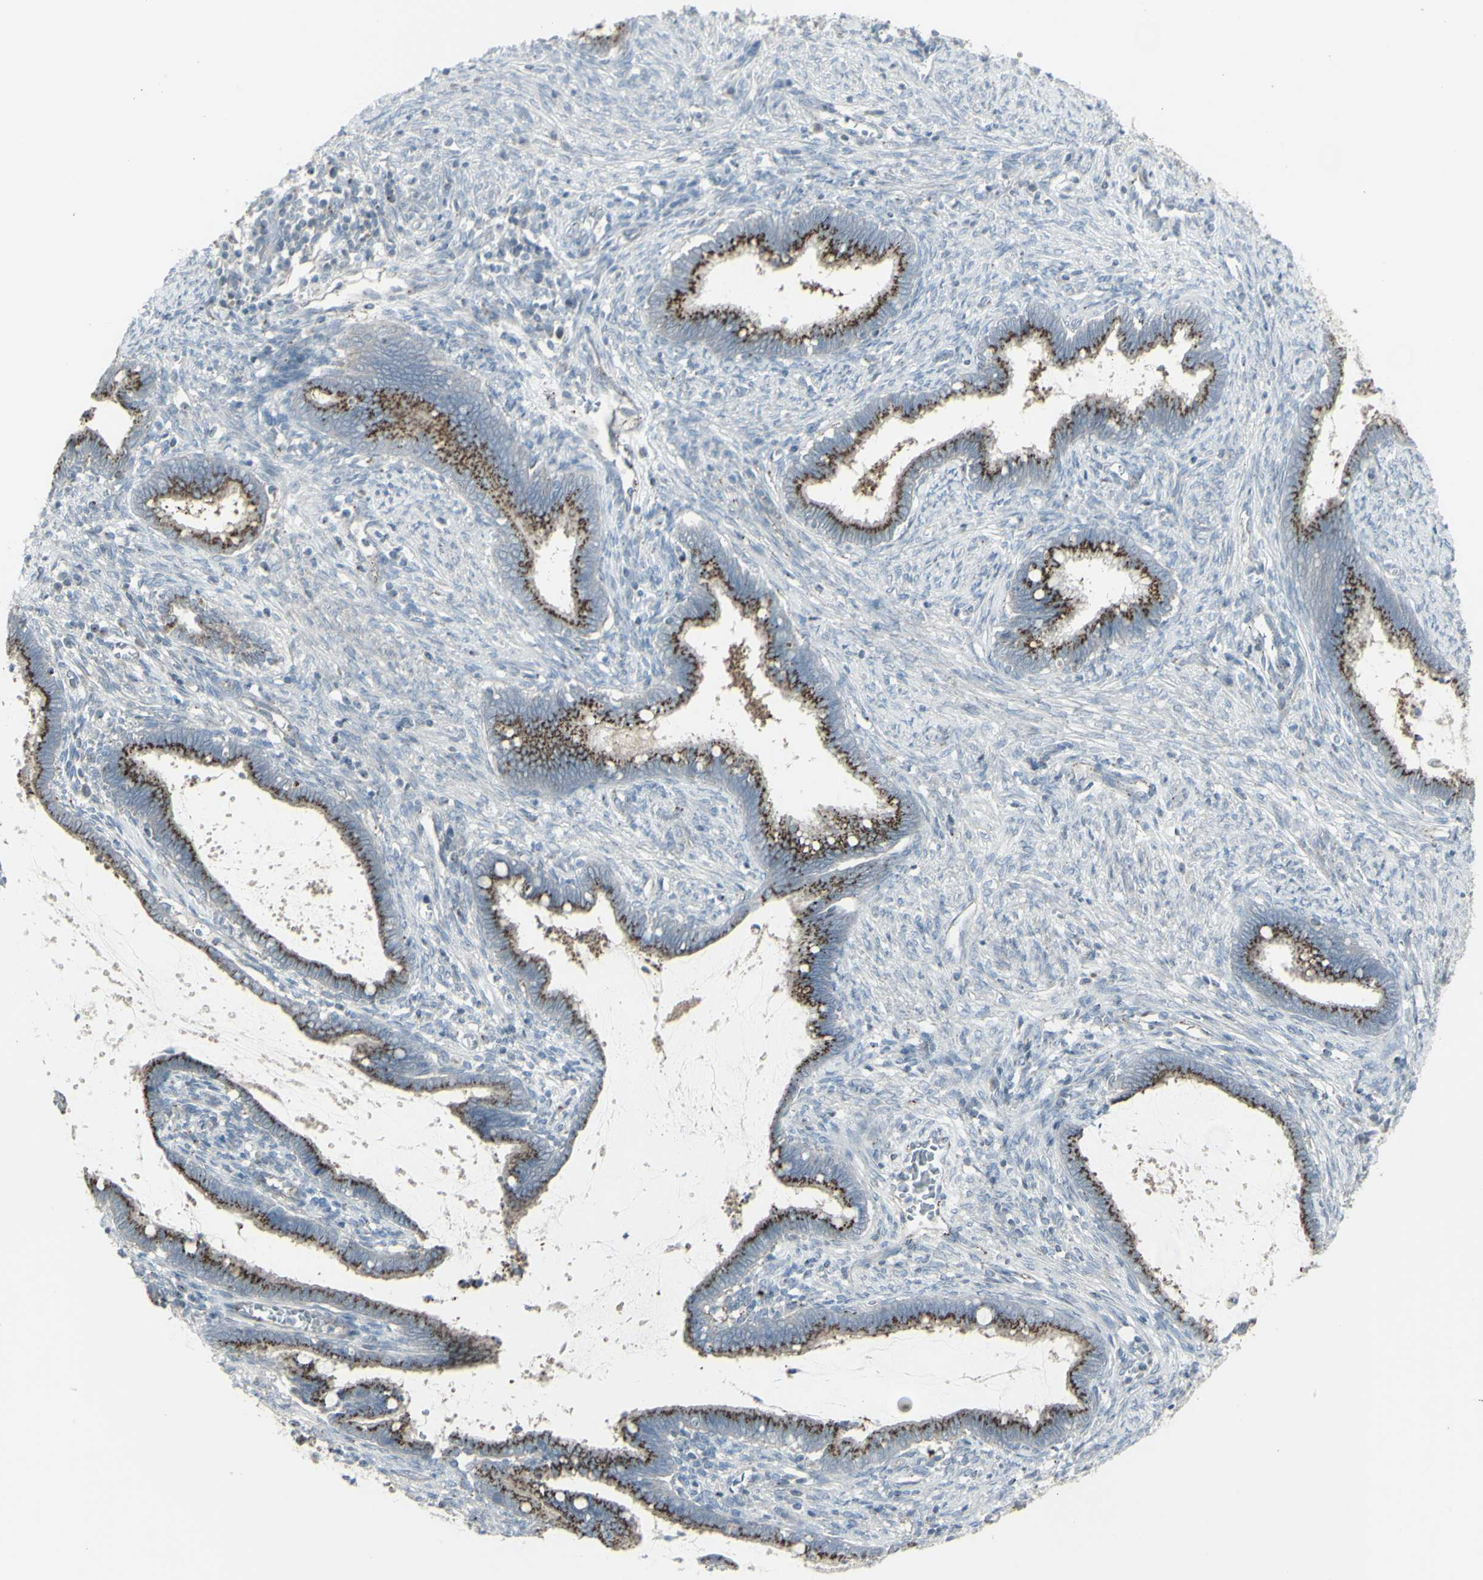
{"staining": {"intensity": "strong", "quantity": "25%-75%", "location": "cytoplasmic/membranous"}, "tissue": "cervical cancer", "cell_type": "Tumor cells", "image_type": "cancer", "snomed": [{"axis": "morphology", "description": "Adenocarcinoma, NOS"}, {"axis": "topography", "description": "Cervix"}], "caption": "Protein expression by immunohistochemistry (IHC) displays strong cytoplasmic/membranous positivity in approximately 25%-75% of tumor cells in cervical adenocarcinoma.", "gene": "GALNT6", "patient": {"sex": "female", "age": 44}}